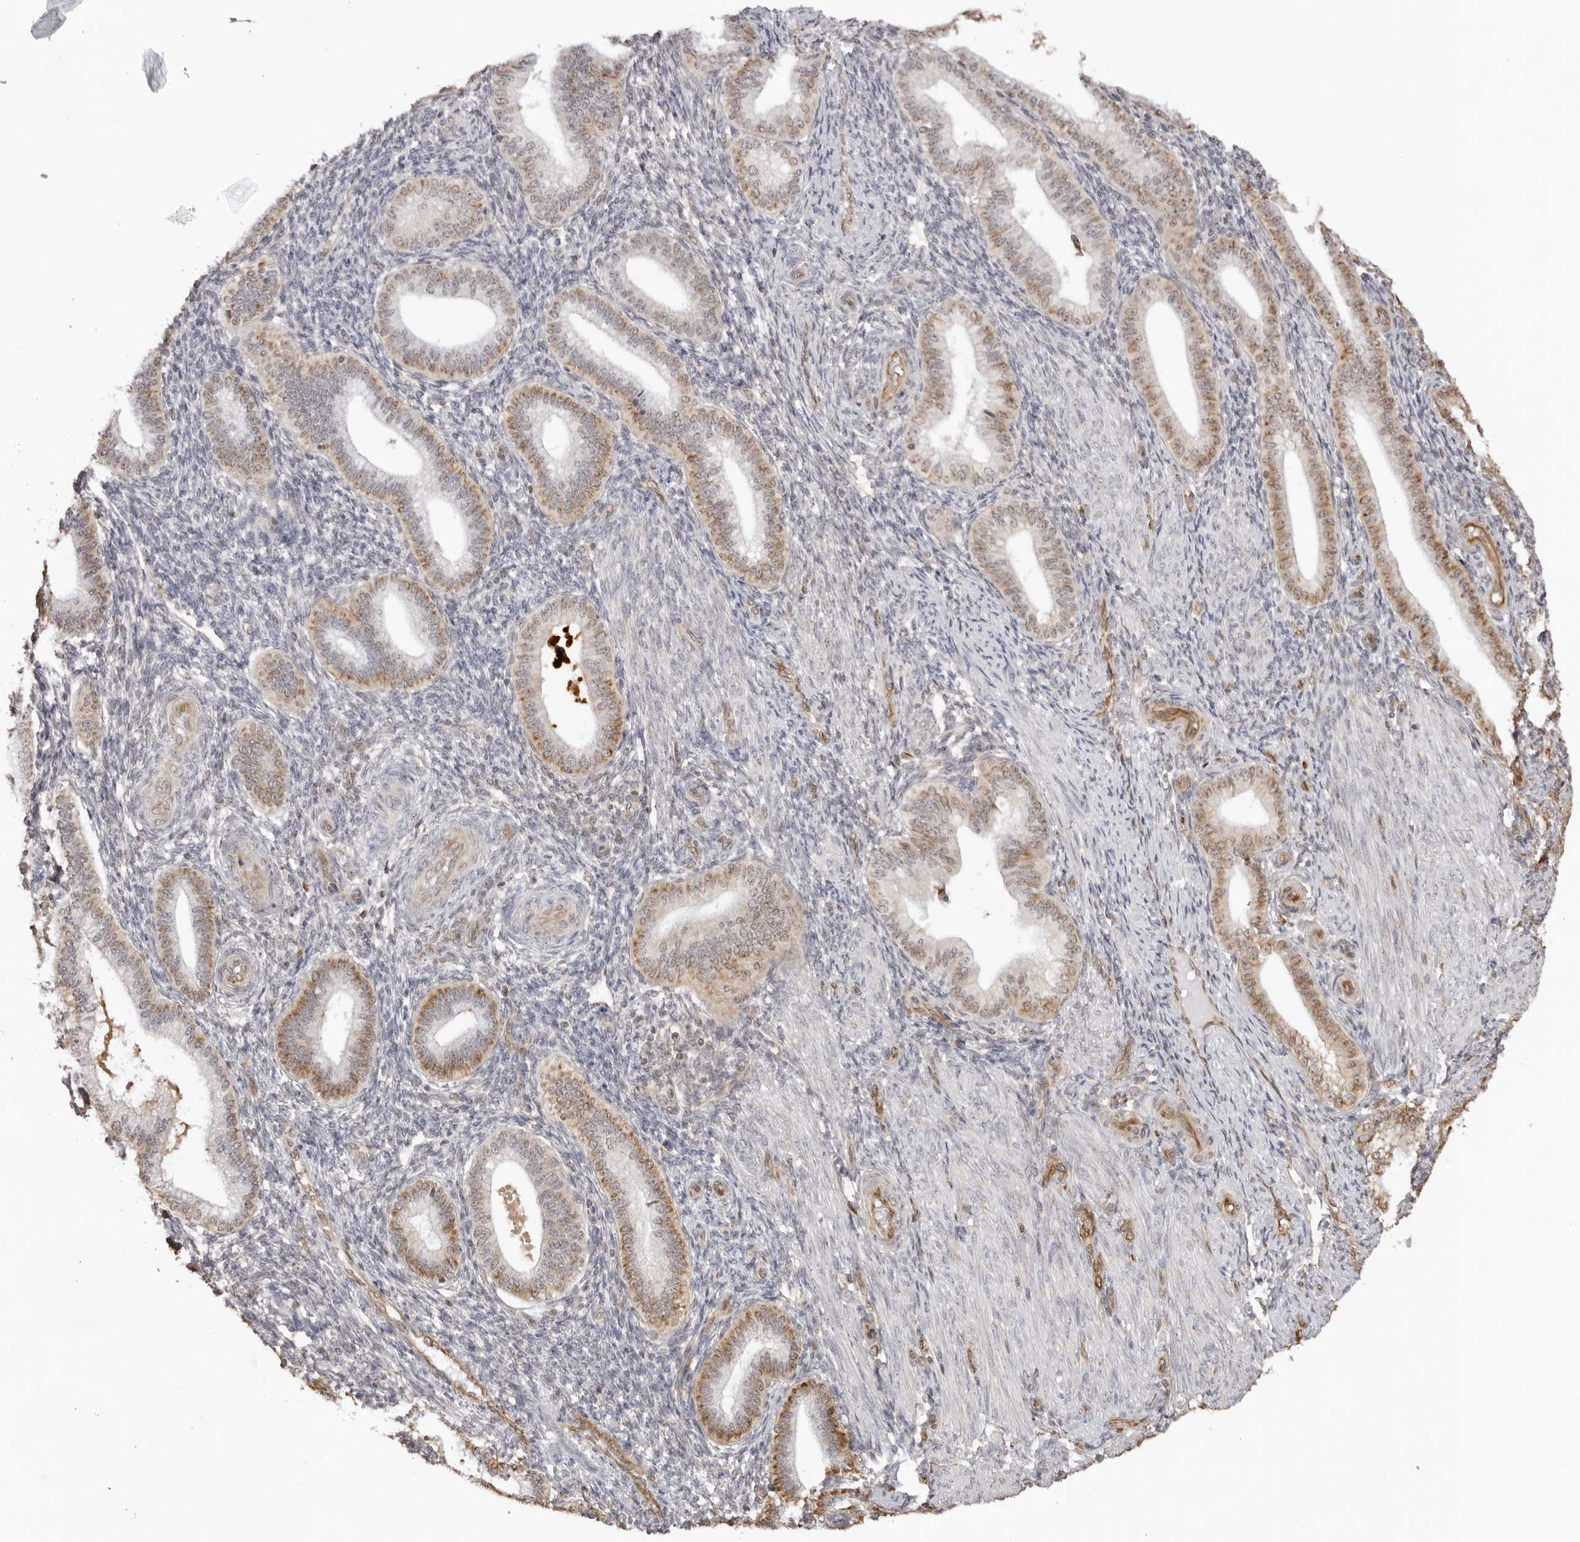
{"staining": {"intensity": "weak", "quantity": "25%-75%", "location": "cytoplasmic/membranous"}, "tissue": "endometrium", "cell_type": "Cells in endometrial stroma", "image_type": "normal", "snomed": [{"axis": "morphology", "description": "Normal tissue, NOS"}, {"axis": "topography", "description": "Endometrium"}], "caption": "Weak cytoplasmic/membranous protein expression is appreciated in approximately 25%-75% of cells in endometrial stroma in endometrium.", "gene": "DYNLT5", "patient": {"sex": "female", "age": 39}}